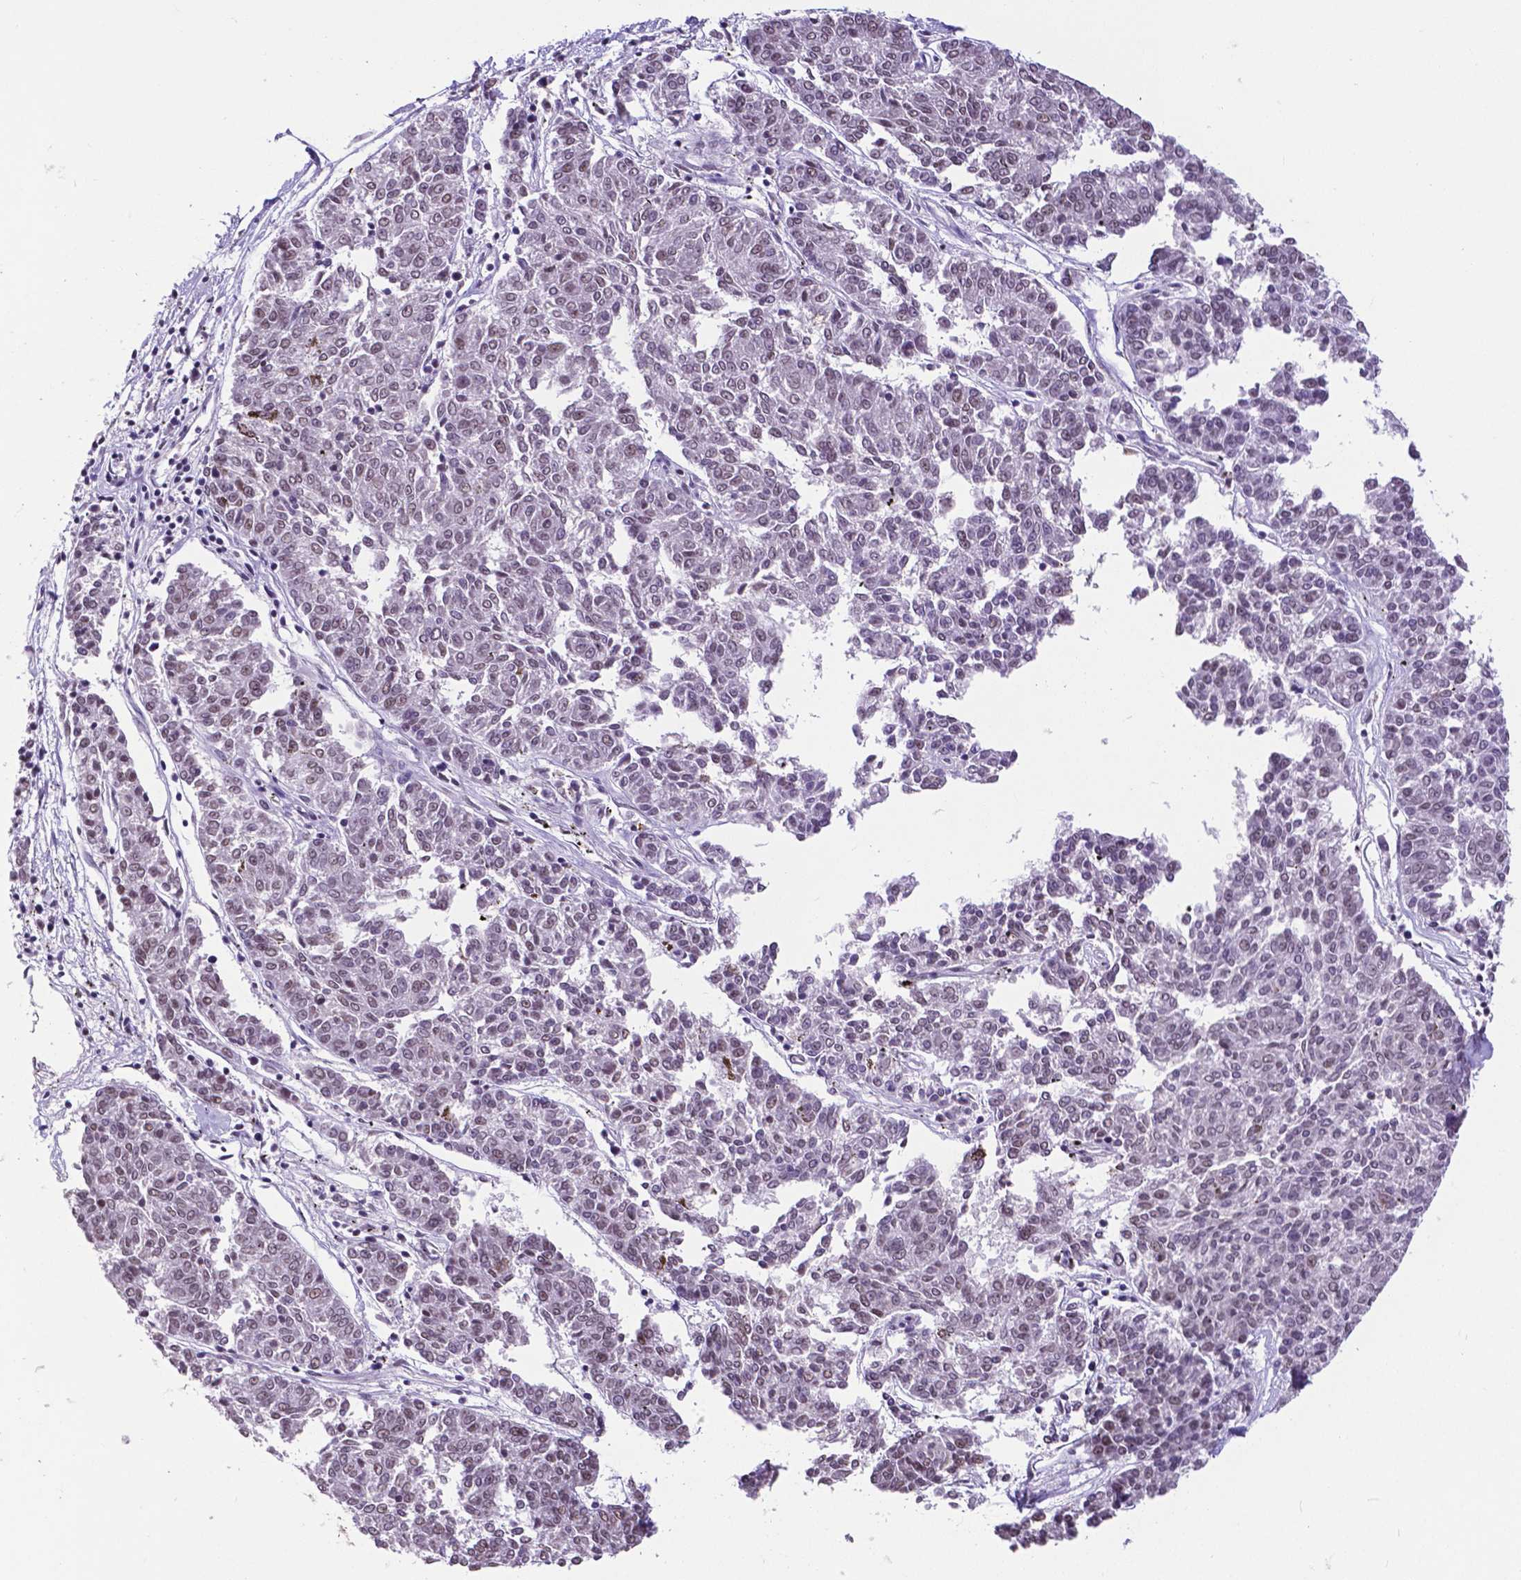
{"staining": {"intensity": "weak", "quantity": "<25%", "location": "nuclear"}, "tissue": "melanoma", "cell_type": "Tumor cells", "image_type": "cancer", "snomed": [{"axis": "morphology", "description": "Malignant melanoma, NOS"}, {"axis": "topography", "description": "Skin"}], "caption": "This is an immunohistochemistry micrograph of malignant melanoma. There is no positivity in tumor cells.", "gene": "ATRX", "patient": {"sex": "female", "age": 72}}